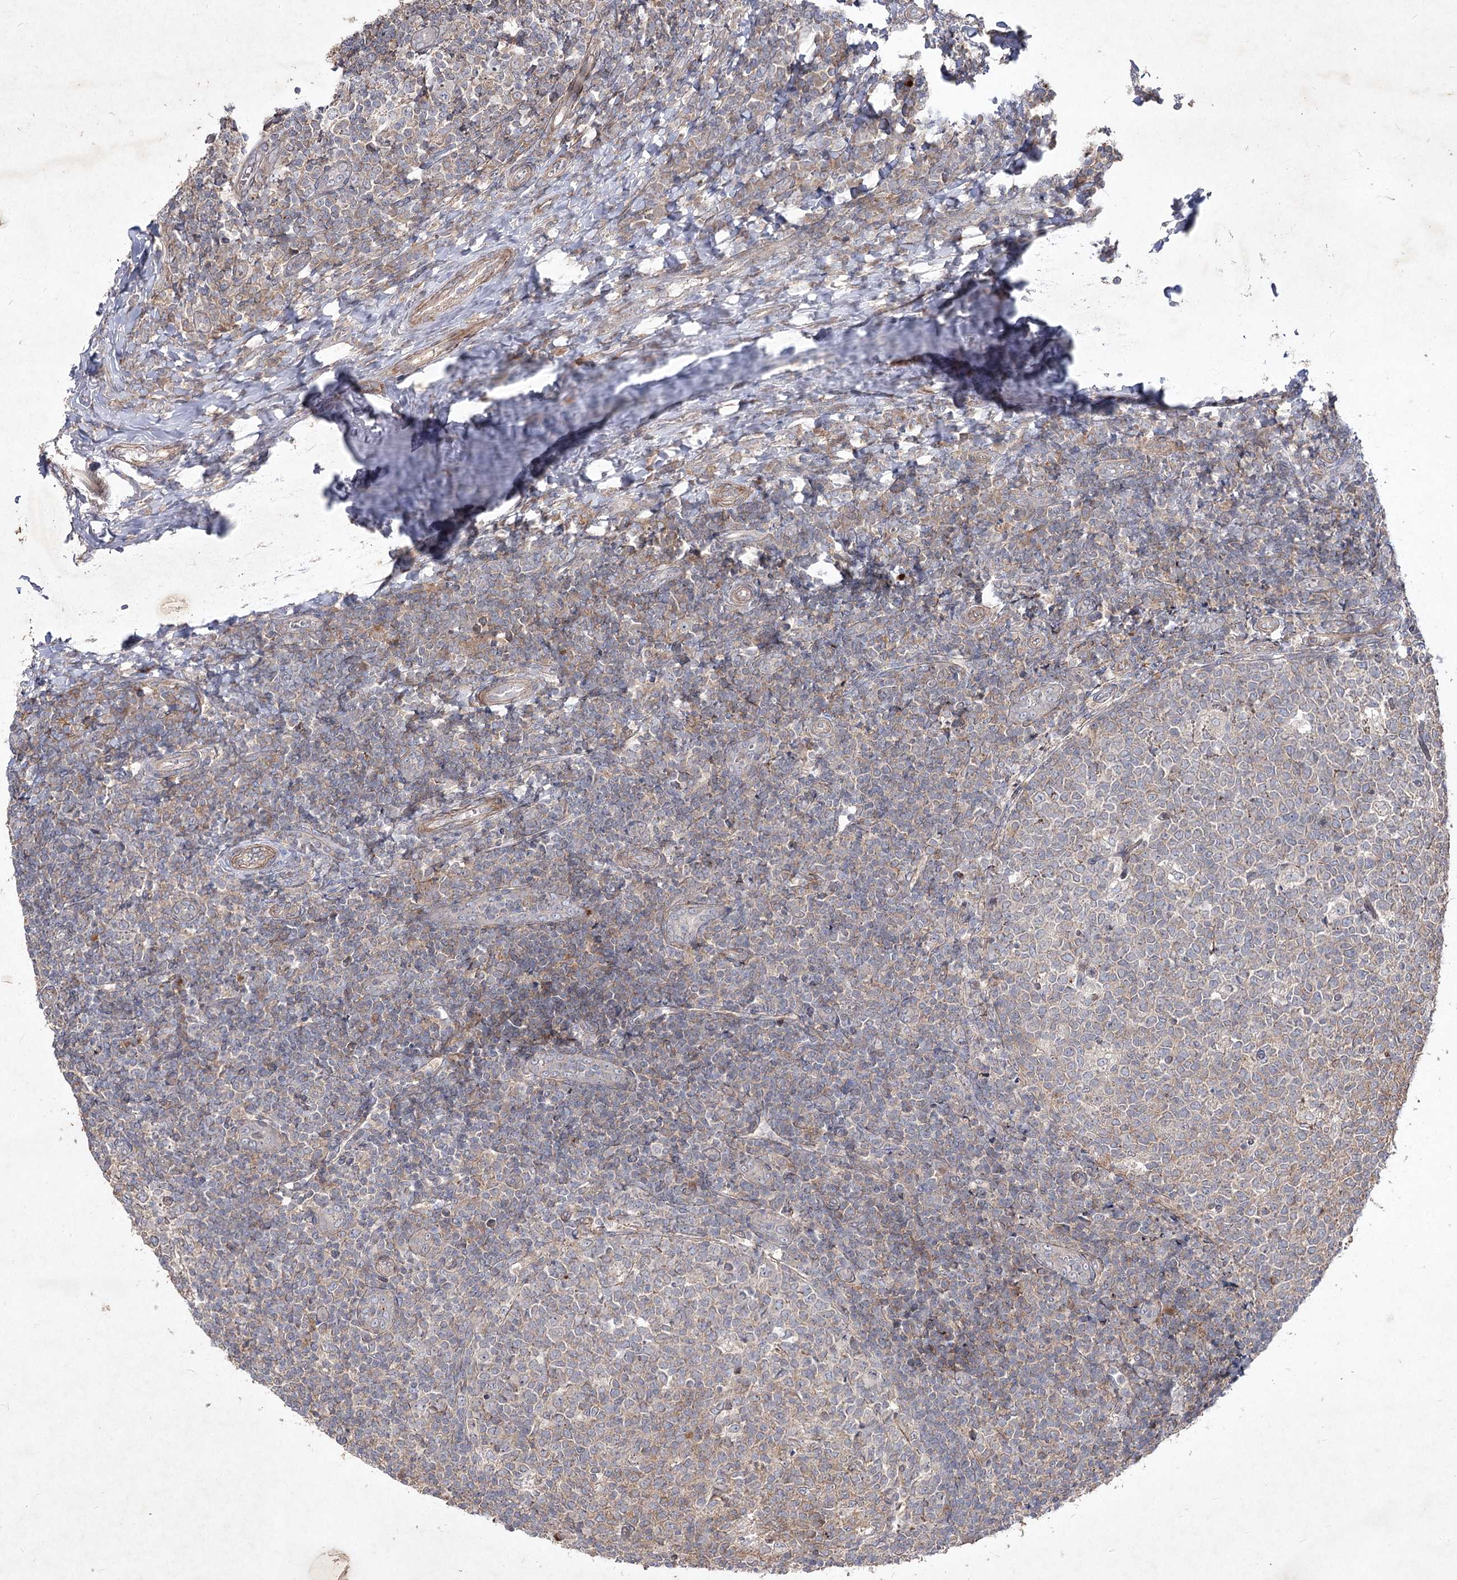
{"staining": {"intensity": "weak", "quantity": "25%-75%", "location": "cytoplasmic/membranous"}, "tissue": "tonsil", "cell_type": "Germinal center cells", "image_type": "normal", "snomed": [{"axis": "morphology", "description": "Normal tissue, NOS"}, {"axis": "topography", "description": "Tonsil"}], "caption": "Immunohistochemical staining of benign human tonsil displays low levels of weak cytoplasmic/membranous expression in about 25%-75% of germinal center cells.", "gene": "CIB2", "patient": {"sex": "female", "age": 19}}